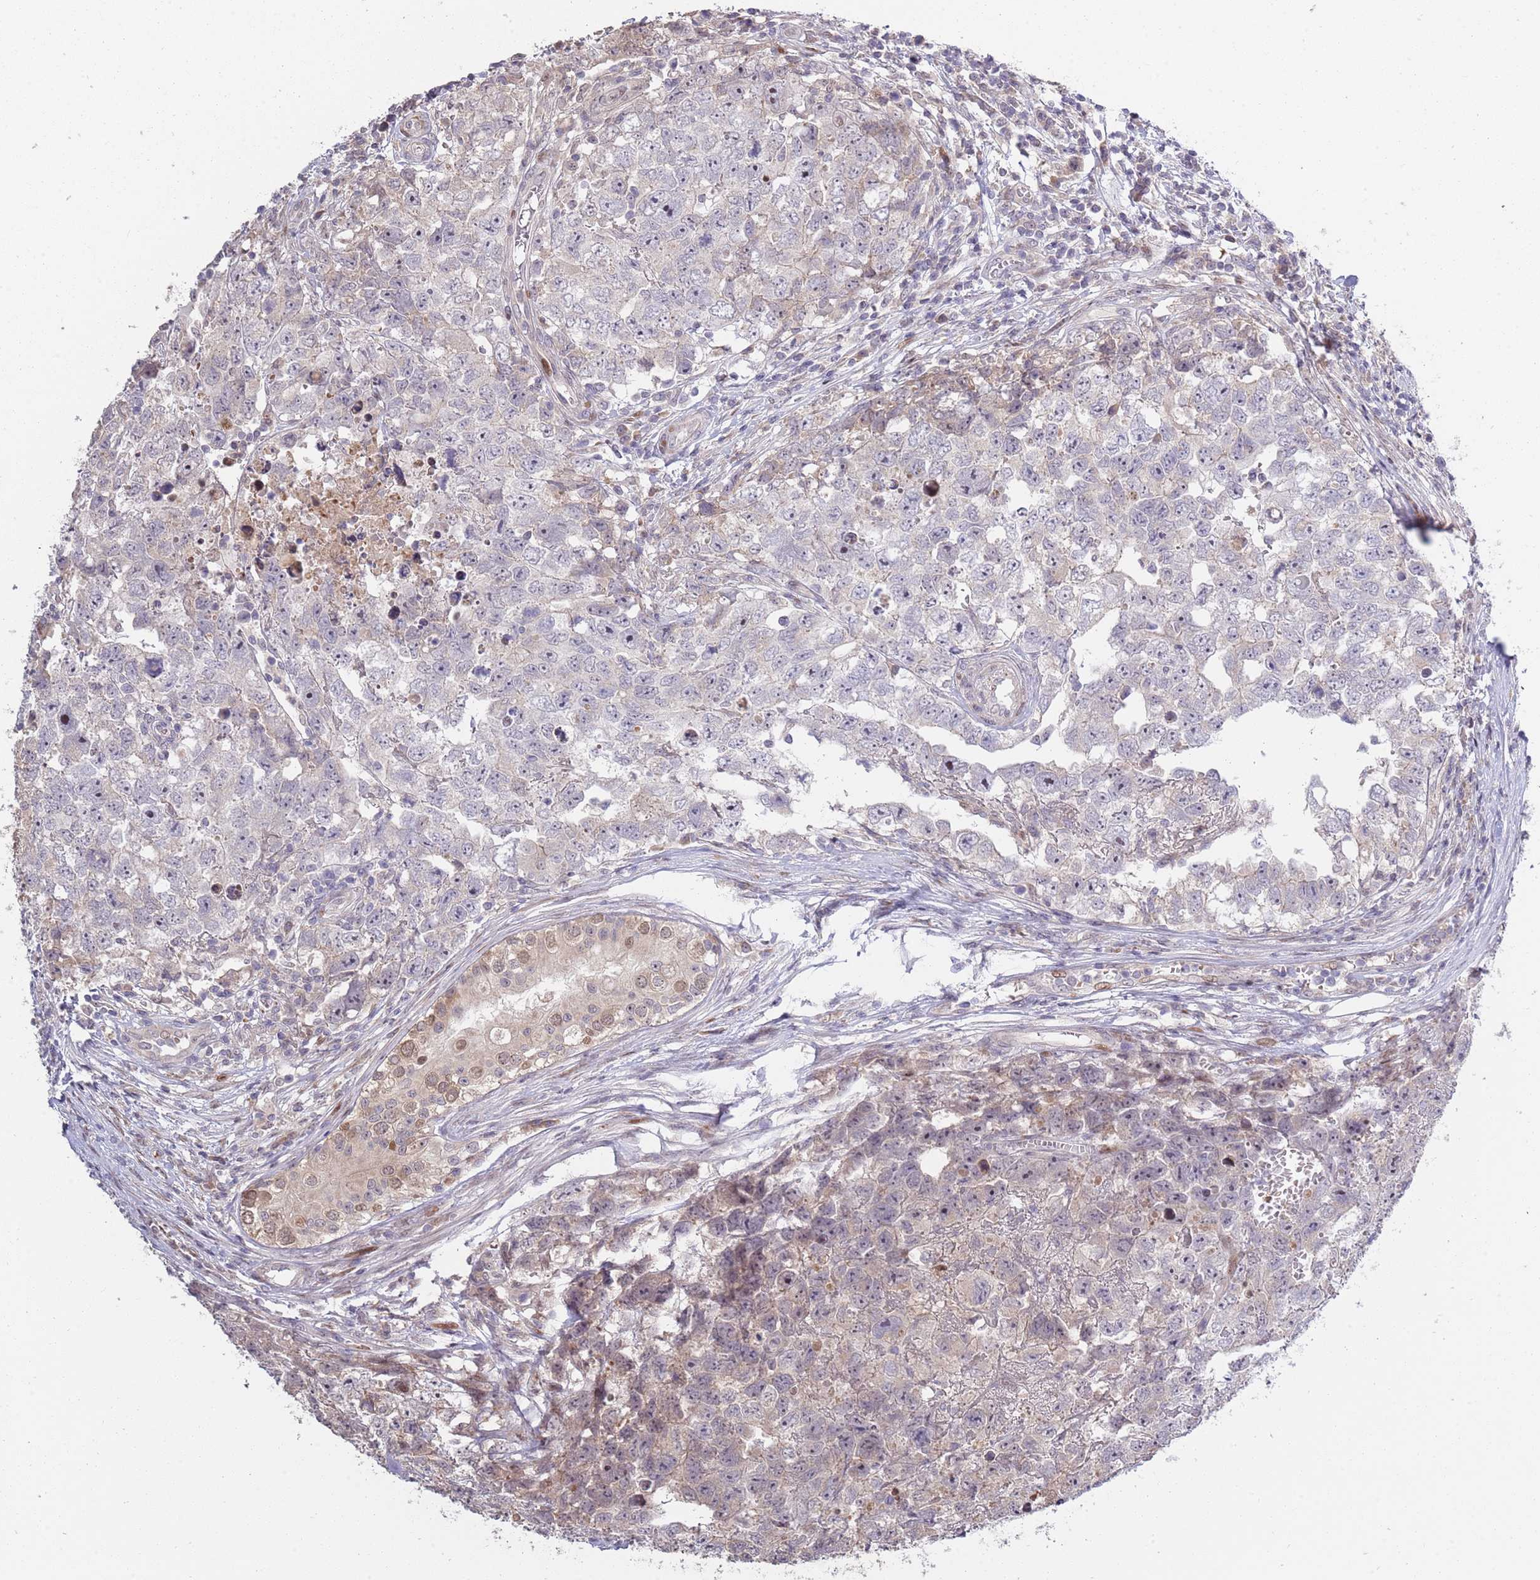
{"staining": {"intensity": "negative", "quantity": "none", "location": "none"}, "tissue": "testis cancer", "cell_type": "Tumor cells", "image_type": "cancer", "snomed": [{"axis": "morphology", "description": "Carcinoma, Embryonal, NOS"}, {"axis": "topography", "description": "Testis"}], "caption": "Immunohistochemistry (IHC) photomicrograph of neoplastic tissue: embryonal carcinoma (testis) stained with DAB (3,3'-diaminobenzidine) demonstrates no significant protein staining in tumor cells.", "gene": "SYNDIG1L", "patient": {"sex": "male", "age": 22}}